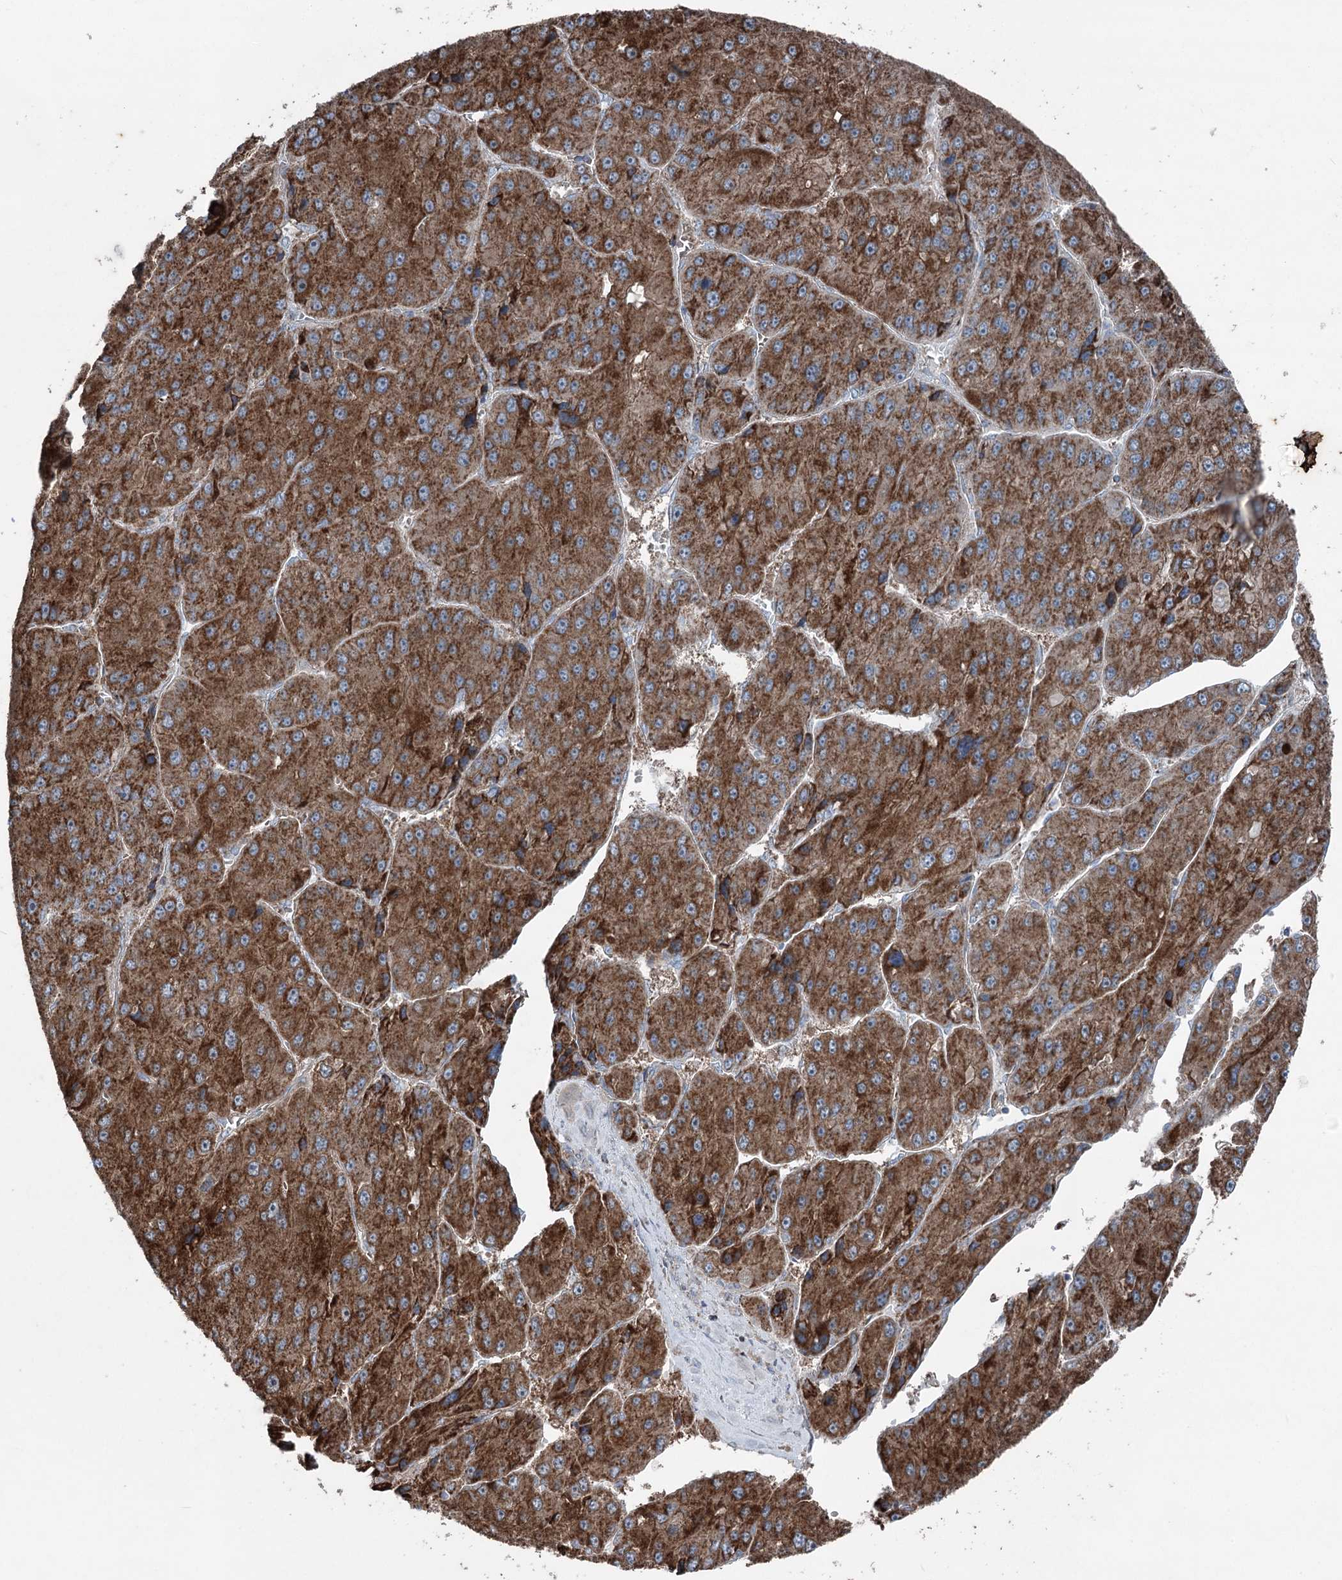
{"staining": {"intensity": "strong", "quantity": ">75%", "location": "cytoplasmic/membranous"}, "tissue": "liver cancer", "cell_type": "Tumor cells", "image_type": "cancer", "snomed": [{"axis": "morphology", "description": "Carcinoma, Hepatocellular, NOS"}, {"axis": "topography", "description": "Liver"}], "caption": "Immunohistochemical staining of hepatocellular carcinoma (liver) demonstrates high levels of strong cytoplasmic/membranous protein expression in about >75% of tumor cells. (DAB (3,3'-diaminobenzidine) = brown stain, brightfield microscopy at high magnification).", "gene": "UCN3", "patient": {"sex": "female", "age": 73}}